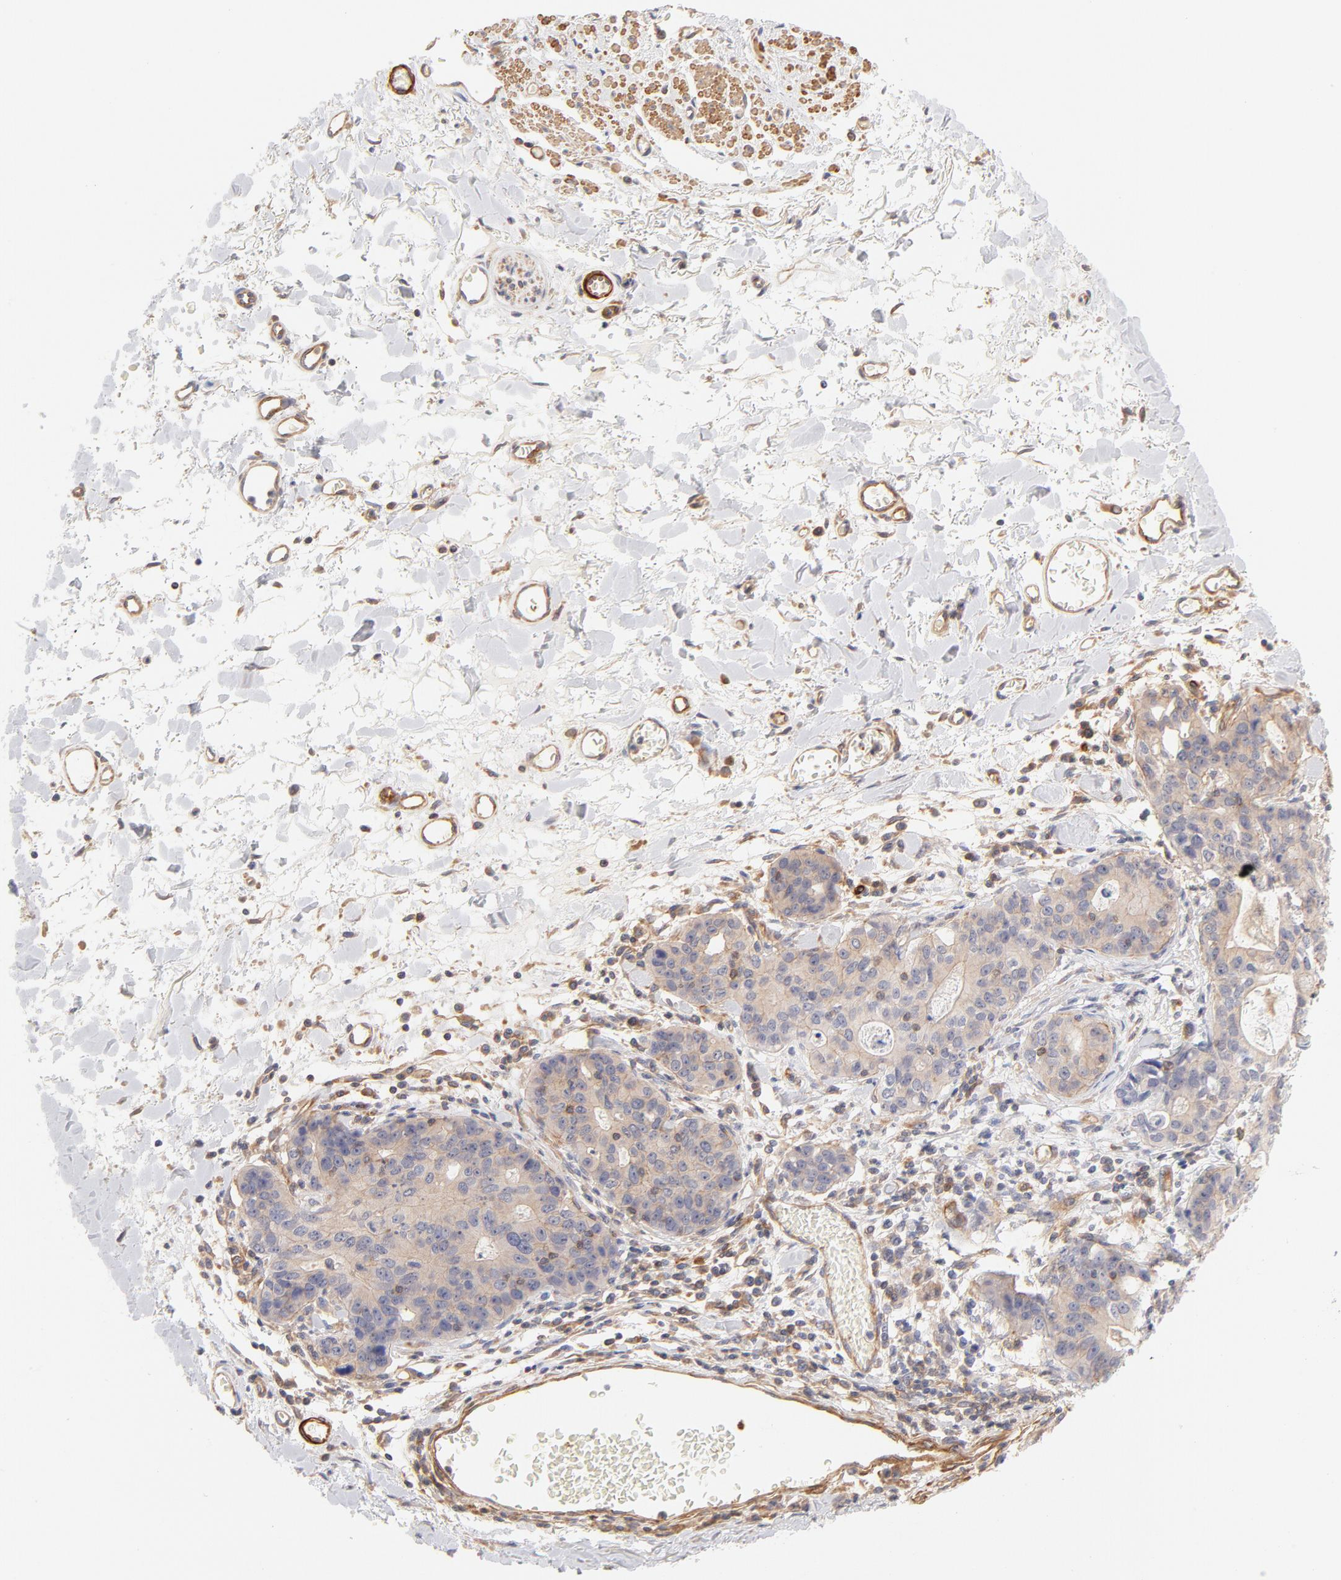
{"staining": {"intensity": "weak", "quantity": ">75%", "location": "cytoplasmic/membranous"}, "tissue": "stomach cancer", "cell_type": "Tumor cells", "image_type": "cancer", "snomed": [{"axis": "morphology", "description": "Adenocarcinoma, NOS"}, {"axis": "topography", "description": "Esophagus"}, {"axis": "topography", "description": "Stomach"}], "caption": "Weak cytoplasmic/membranous positivity for a protein is seen in about >75% of tumor cells of stomach cancer using IHC.", "gene": "LDLRAP1", "patient": {"sex": "male", "age": 74}}